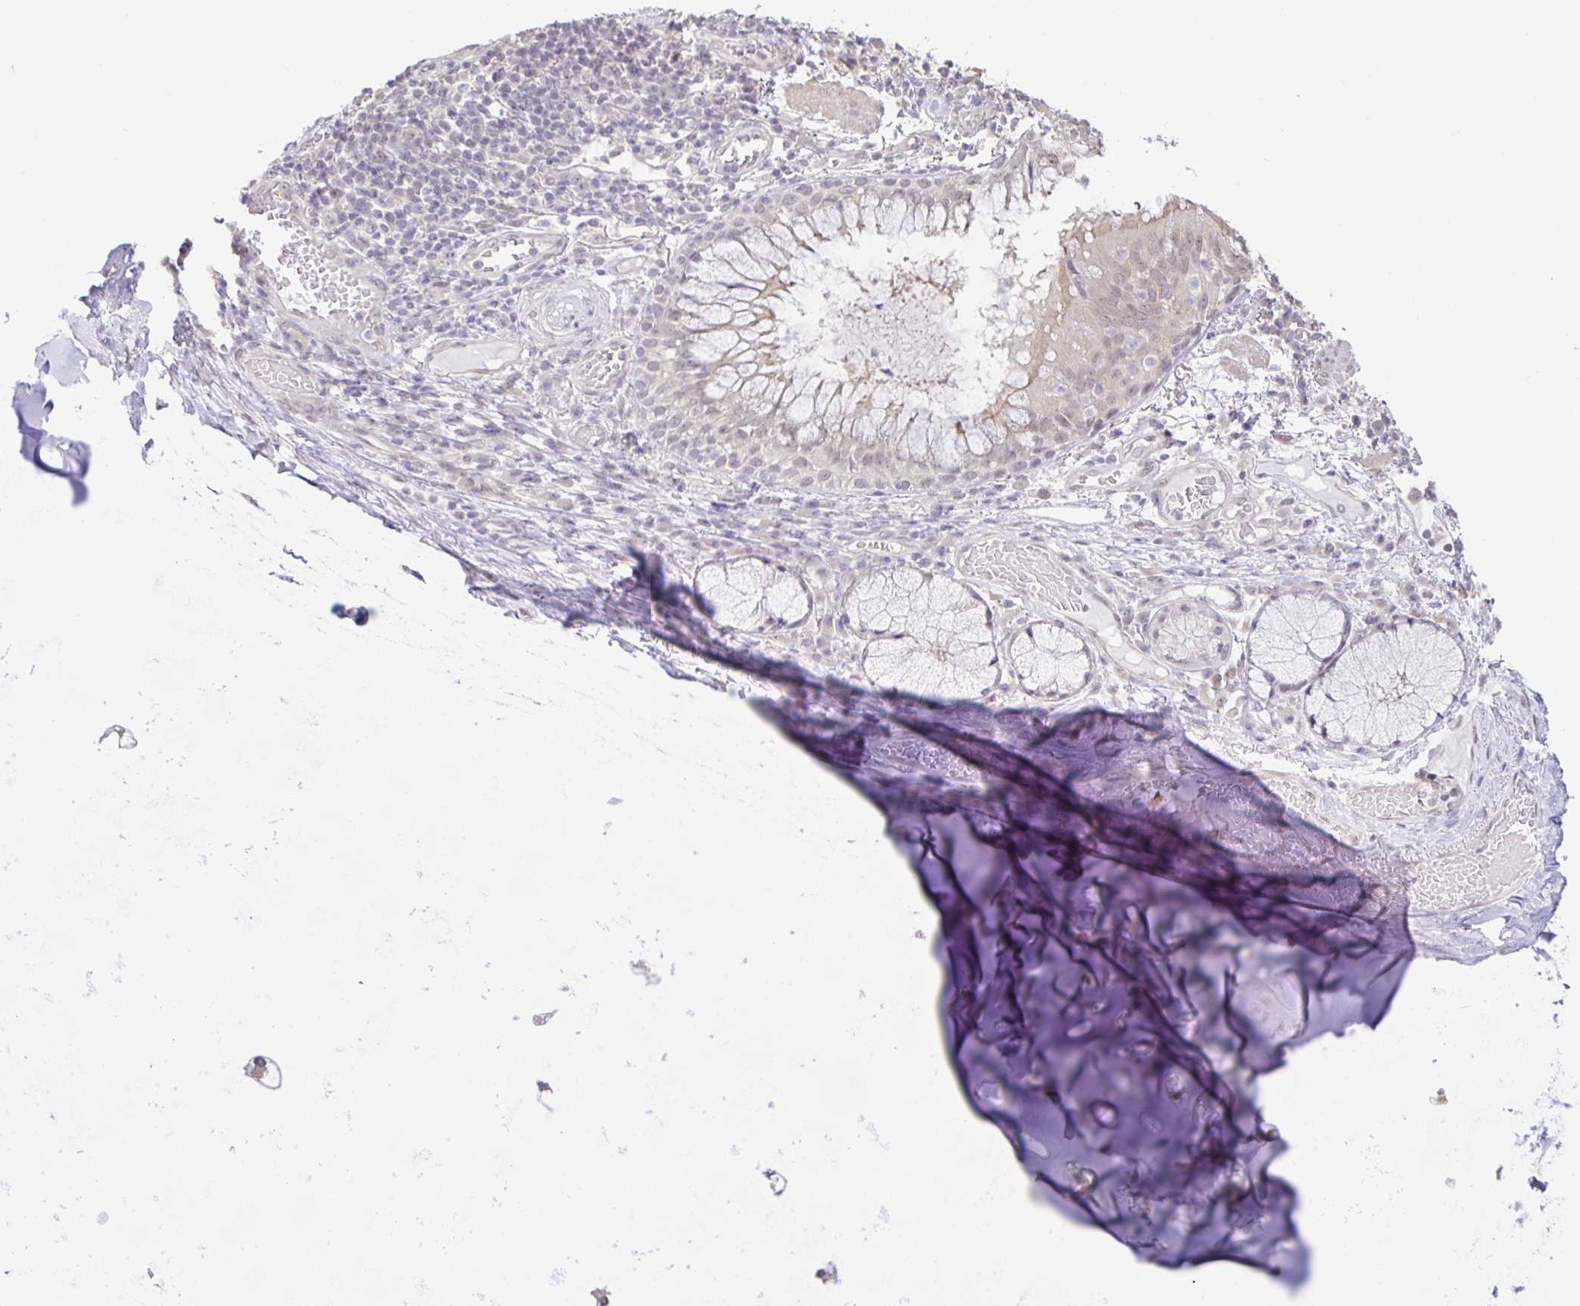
{"staining": {"intensity": "negative", "quantity": "none", "location": "none"}, "tissue": "adipose tissue", "cell_type": "Adipocytes", "image_type": "normal", "snomed": [{"axis": "morphology", "description": "Normal tissue, NOS"}, {"axis": "topography", "description": "Cartilage tissue"}, {"axis": "topography", "description": "Bronchus"}], "caption": "An IHC histopathology image of benign adipose tissue is shown. There is no staining in adipocytes of adipose tissue. (DAB immunohistochemistry visualized using brightfield microscopy, high magnification).", "gene": "HYPK", "patient": {"sex": "male", "age": 56}}